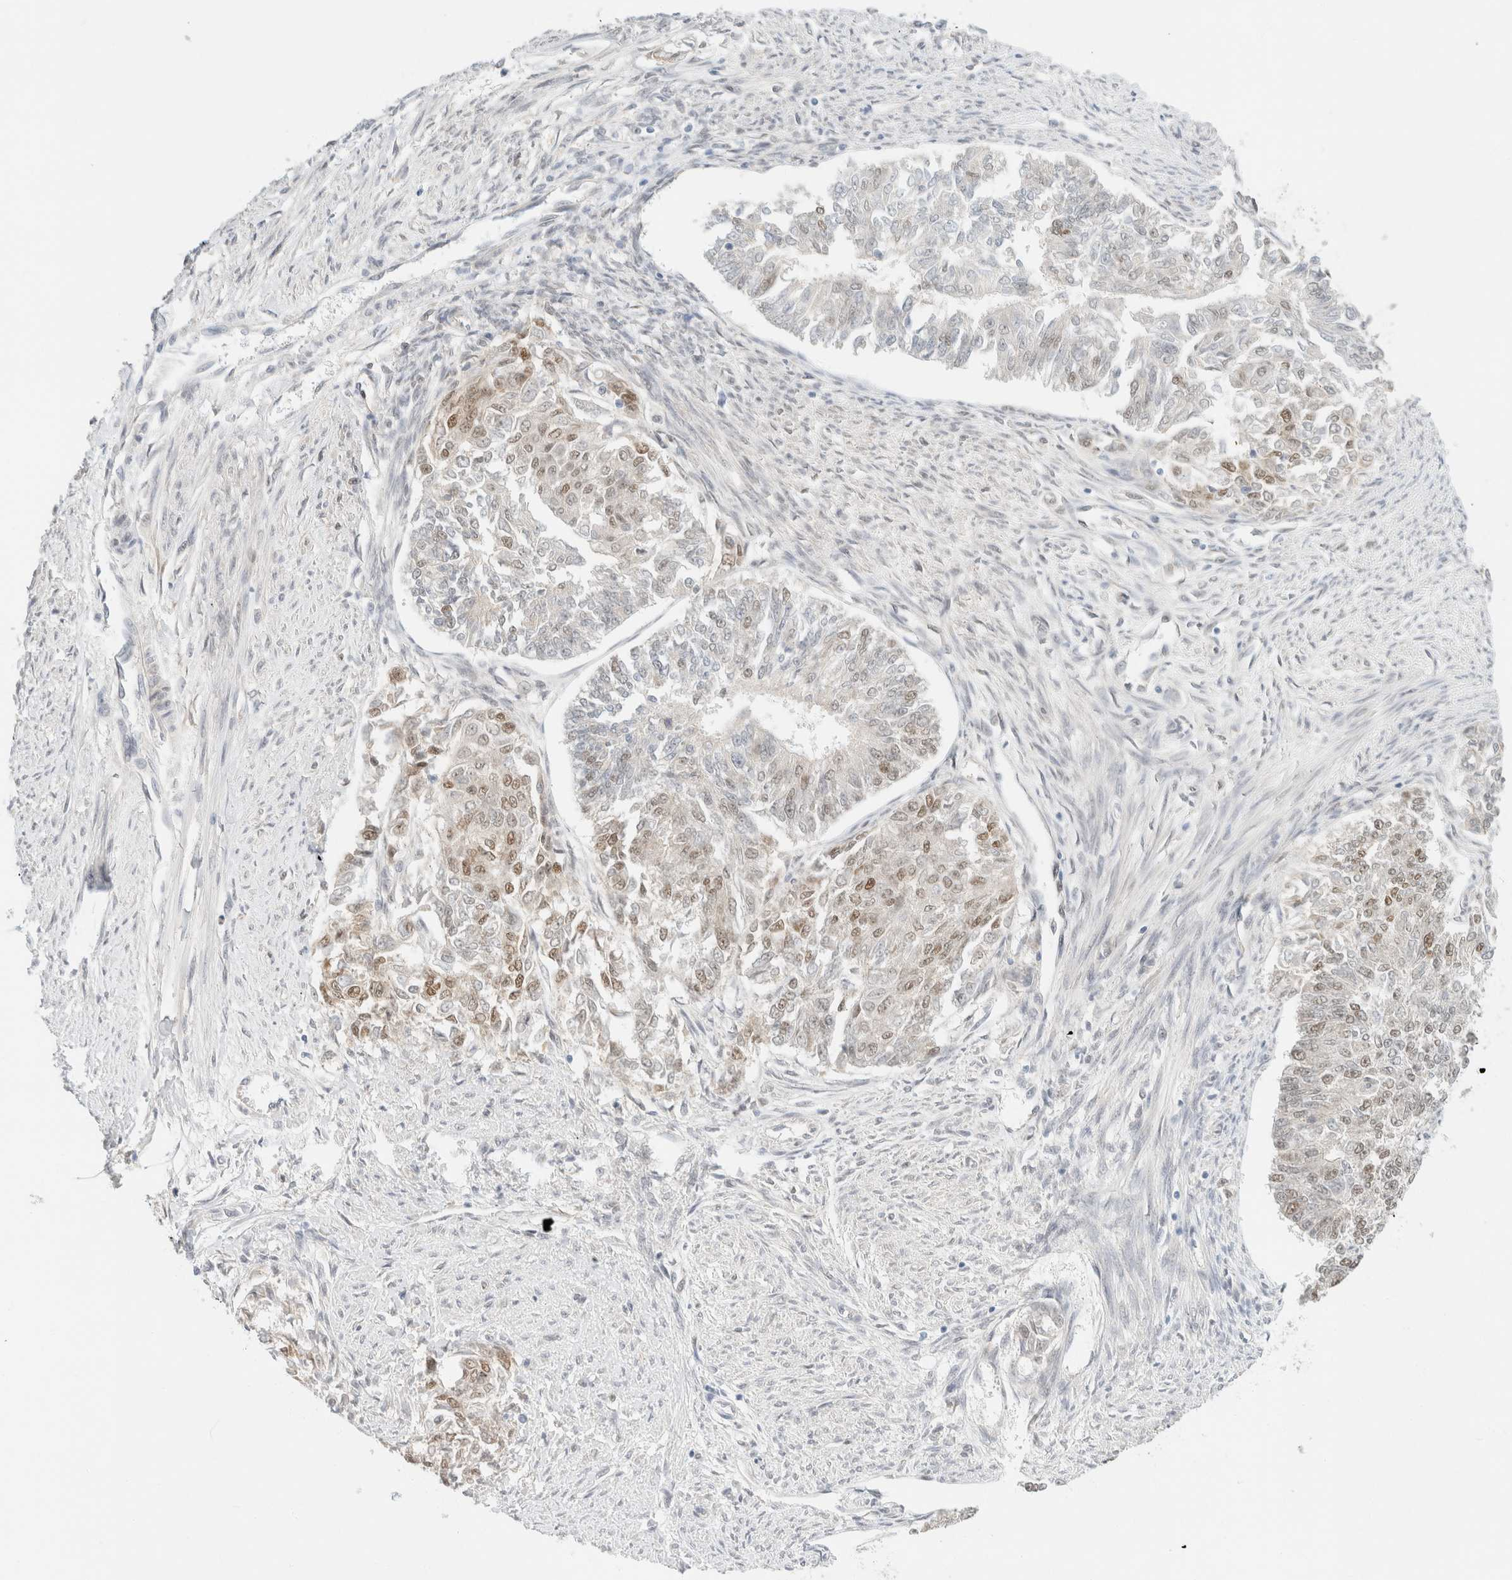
{"staining": {"intensity": "moderate", "quantity": "<25%", "location": "nuclear"}, "tissue": "endometrial cancer", "cell_type": "Tumor cells", "image_type": "cancer", "snomed": [{"axis": "morphology", "description": "Adenocarcinoma, NOS"}, {"axis": "topography", "description": "Endometrium"}], "caption": "Moderate nuclear staining for a protein is appreciated in about <25% of tumor cells of adenocarcinoma (endometrial) using IHC.", "gene": "ZNF768", "patient": {"sex": "female", "age": 32}}